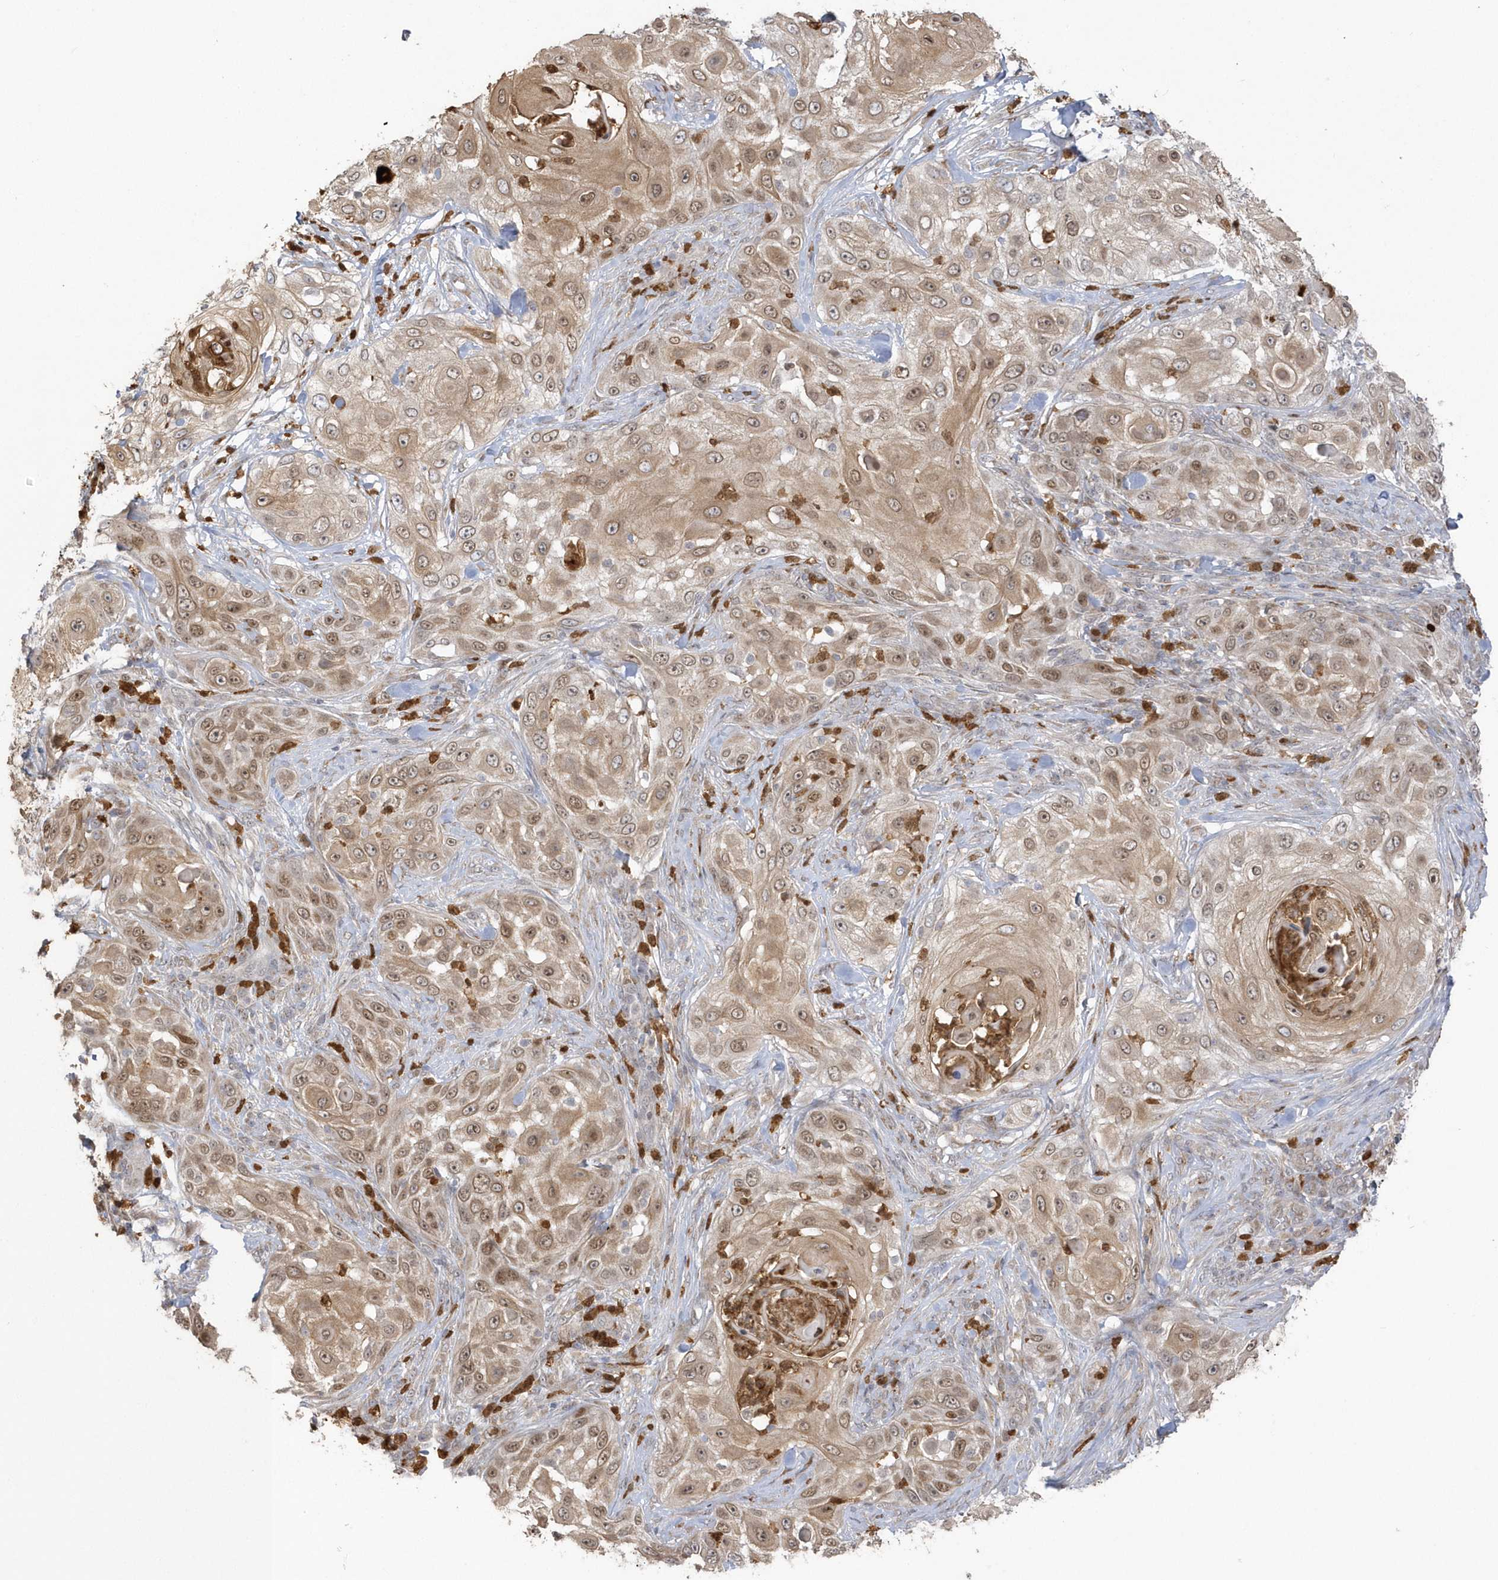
{"staining": {"intensity": "weak", "quantity": ">75%", "location": "cytoplasmic/membranous,nuclear"}, "tissue": "skin cancer", "cell_type": "Tumor cells", "image_type": "cancer", "snomed": [{"axis": "morphology", "description": "Squamous cell carcinoma, NOS"}, {"axis": "topography", "description": "Skin"}], "caption": "A brown stain shows weak cytoplasmic/membranous and nuclear staining of a protein in human skin cancer tumor cells.", "gene": "NAF1", "patient": {"sex": "female", "age": 44}}